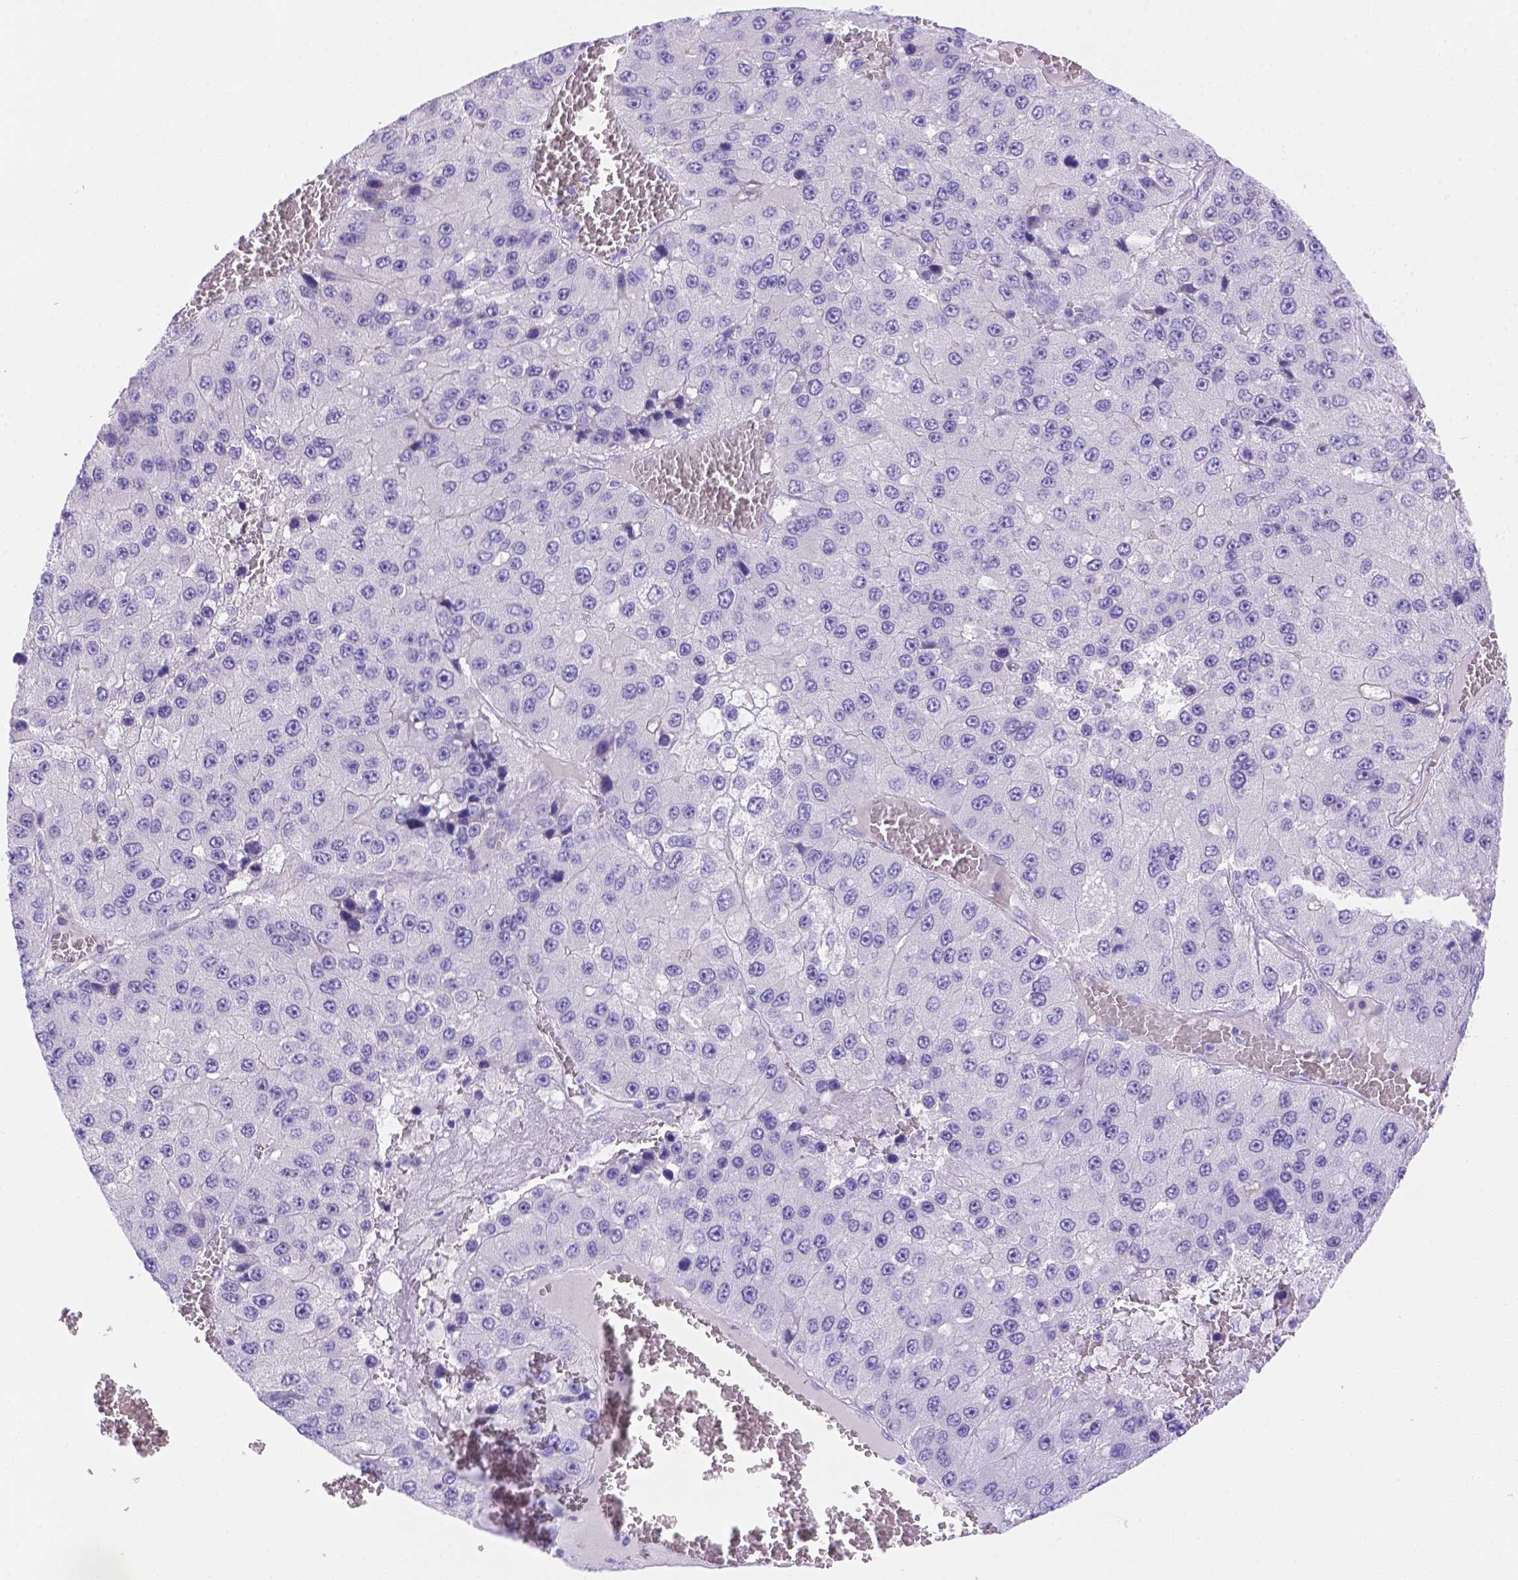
{"staining": {"intensity": "negative", "quantity": "none", "location": "none"}, "tissue": "liver cancer", "cell_type": "Tumor cells", "image_type": "cancer", "snomed": [{"axis": "morphology", "description": "Carcinoma, Hepatocellular, NOS"}, {"axis": "topography", "description": "Liver"}], "caption": "An IHC image of liver hepatocellular carcinoma is shown. There is no staining in tumor cells of liver hepatocellular carcinoma.", "gene": "MLN", "patient": {"sex": "female", "age": 73}}